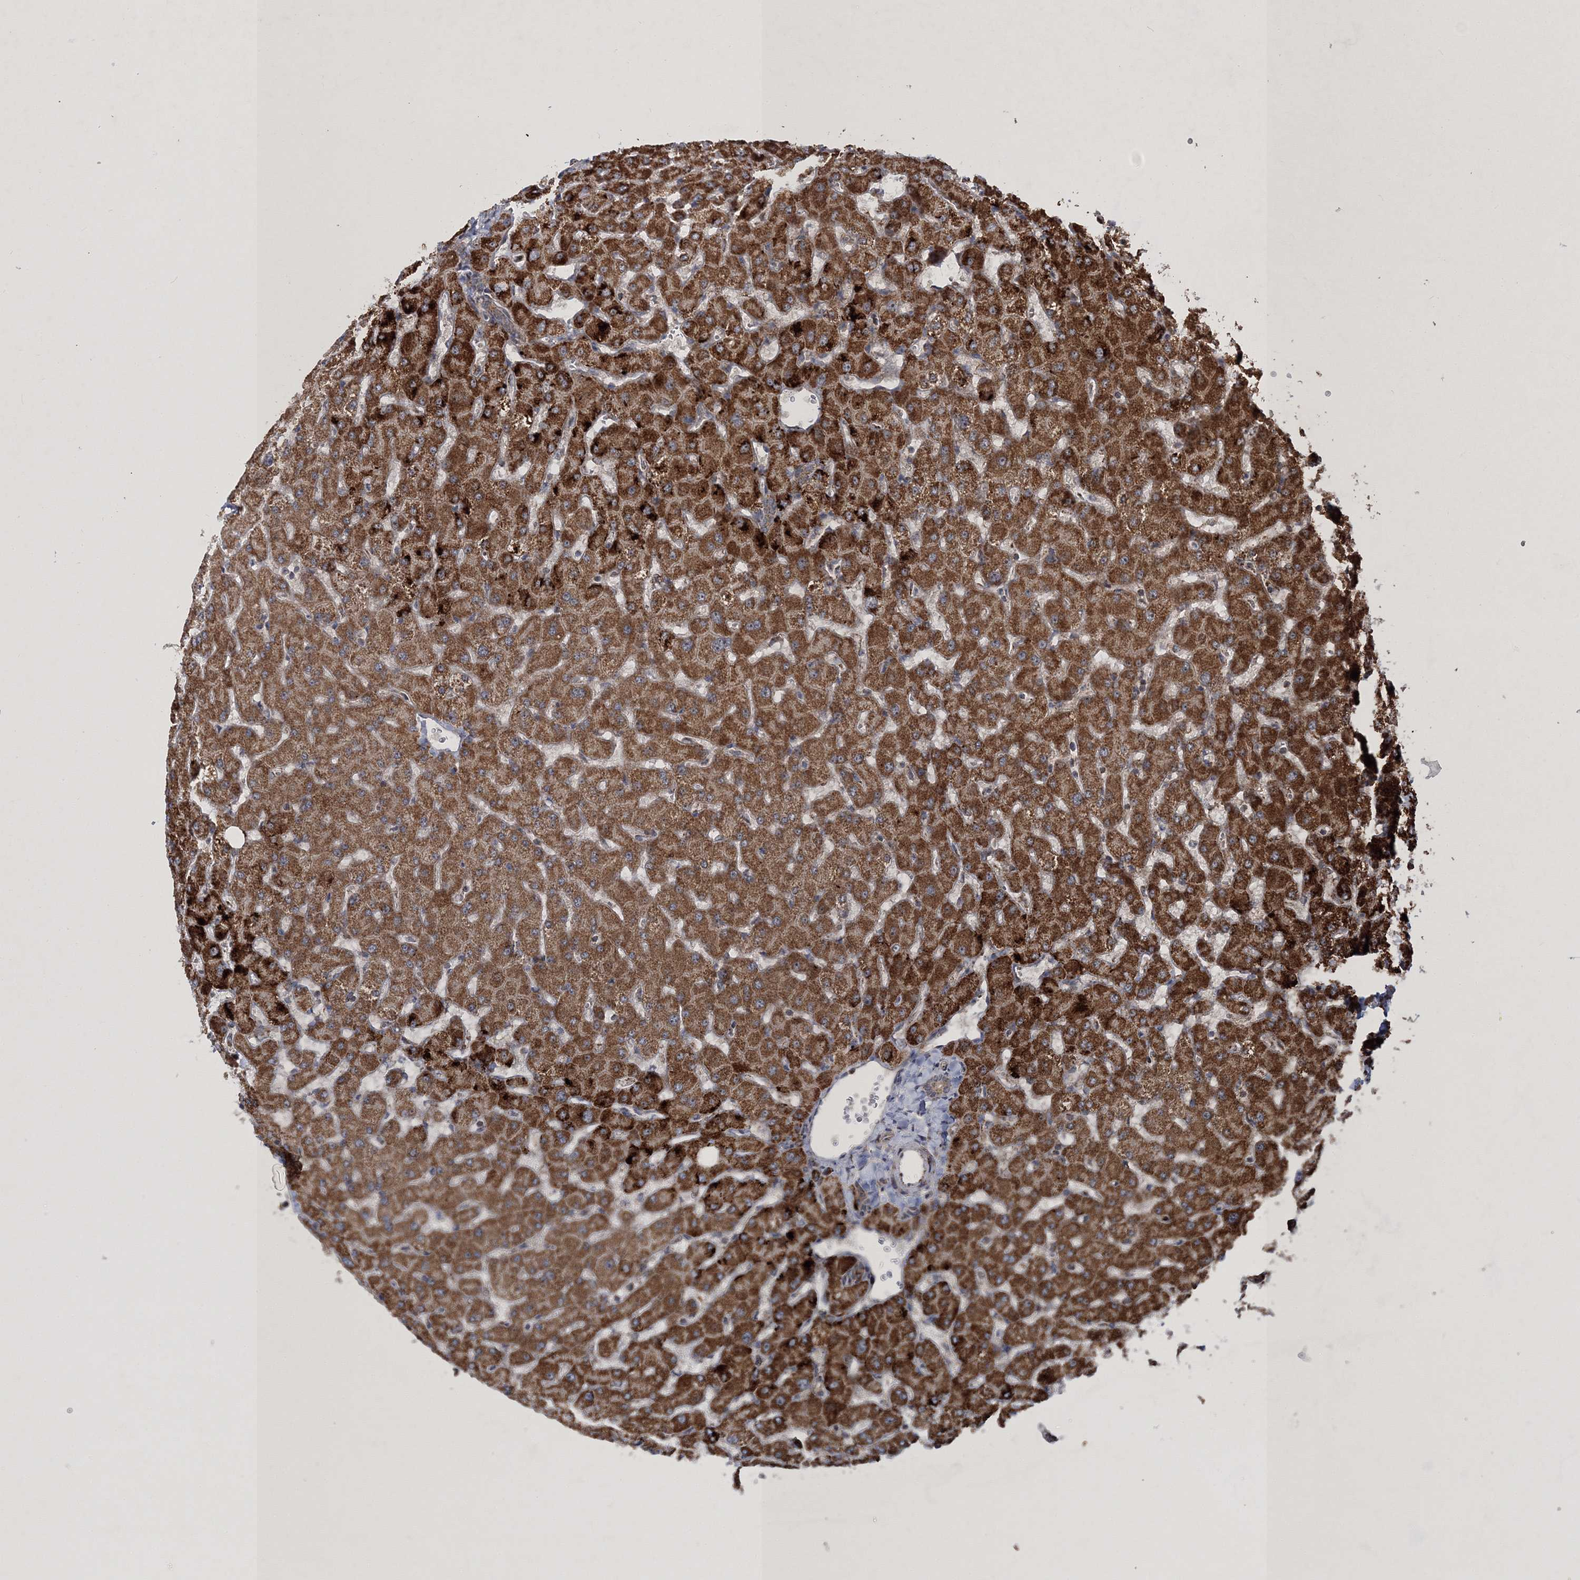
{"staining": {"intensity": "moderate", "quantity": "<25%", "location": "cytoplasmic/membranous"}, "tissue": "liver", "cell_type": "Cholangiocytes", "image_type": "normal", "snomed": [{"axis": "morphology", "description": "Normal tissue, NOS"}, {"axis": "topography", "description": "Liver"}], "caption": "IHC of benign human liver displays low levels of moderate cytoplasmic/membranous staining in about <25% of cholangiocytes. (brown staining indicates protein expression, while blue staining denotes nuclei).", "gene": "SCRN3", "patient": {"sex": "female", "age": 63}}